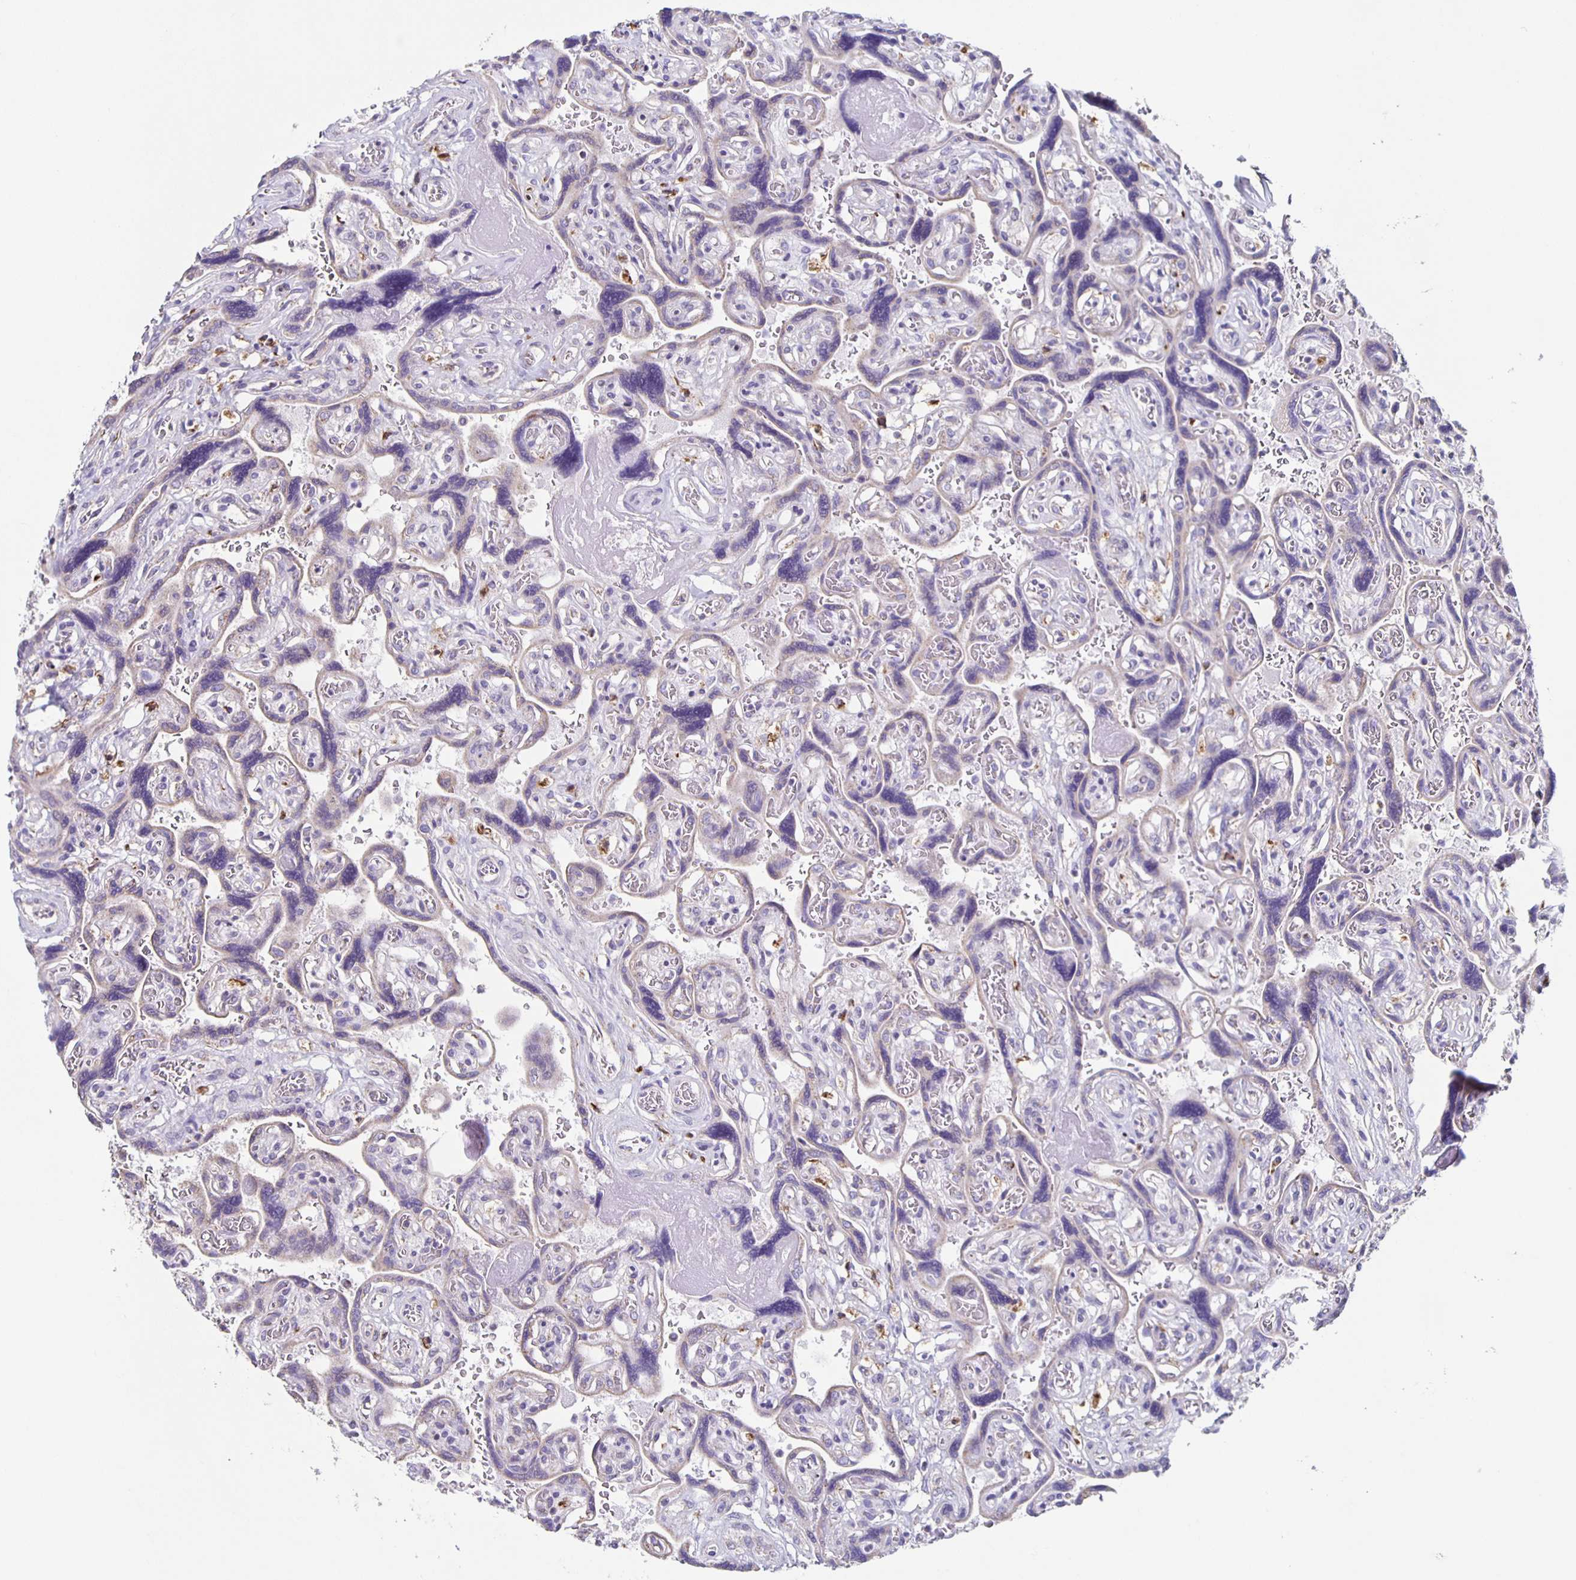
{"staining": {"intensity": "negative", "quantity": "none", "location": "none"}, "tissue": "placenta", "cell_type": "Decidual cells", "image_type": "normal", "snomed": [{"axis": "morphology", "description": "Normal tissue, NOS"}, {"axis": "topography", "description": "Placenta"}], "caption": "Decidual cells show no significant staining in benign placenta.", "gene": "TPPP", "patient": {"sex": "female", "age": 32}}